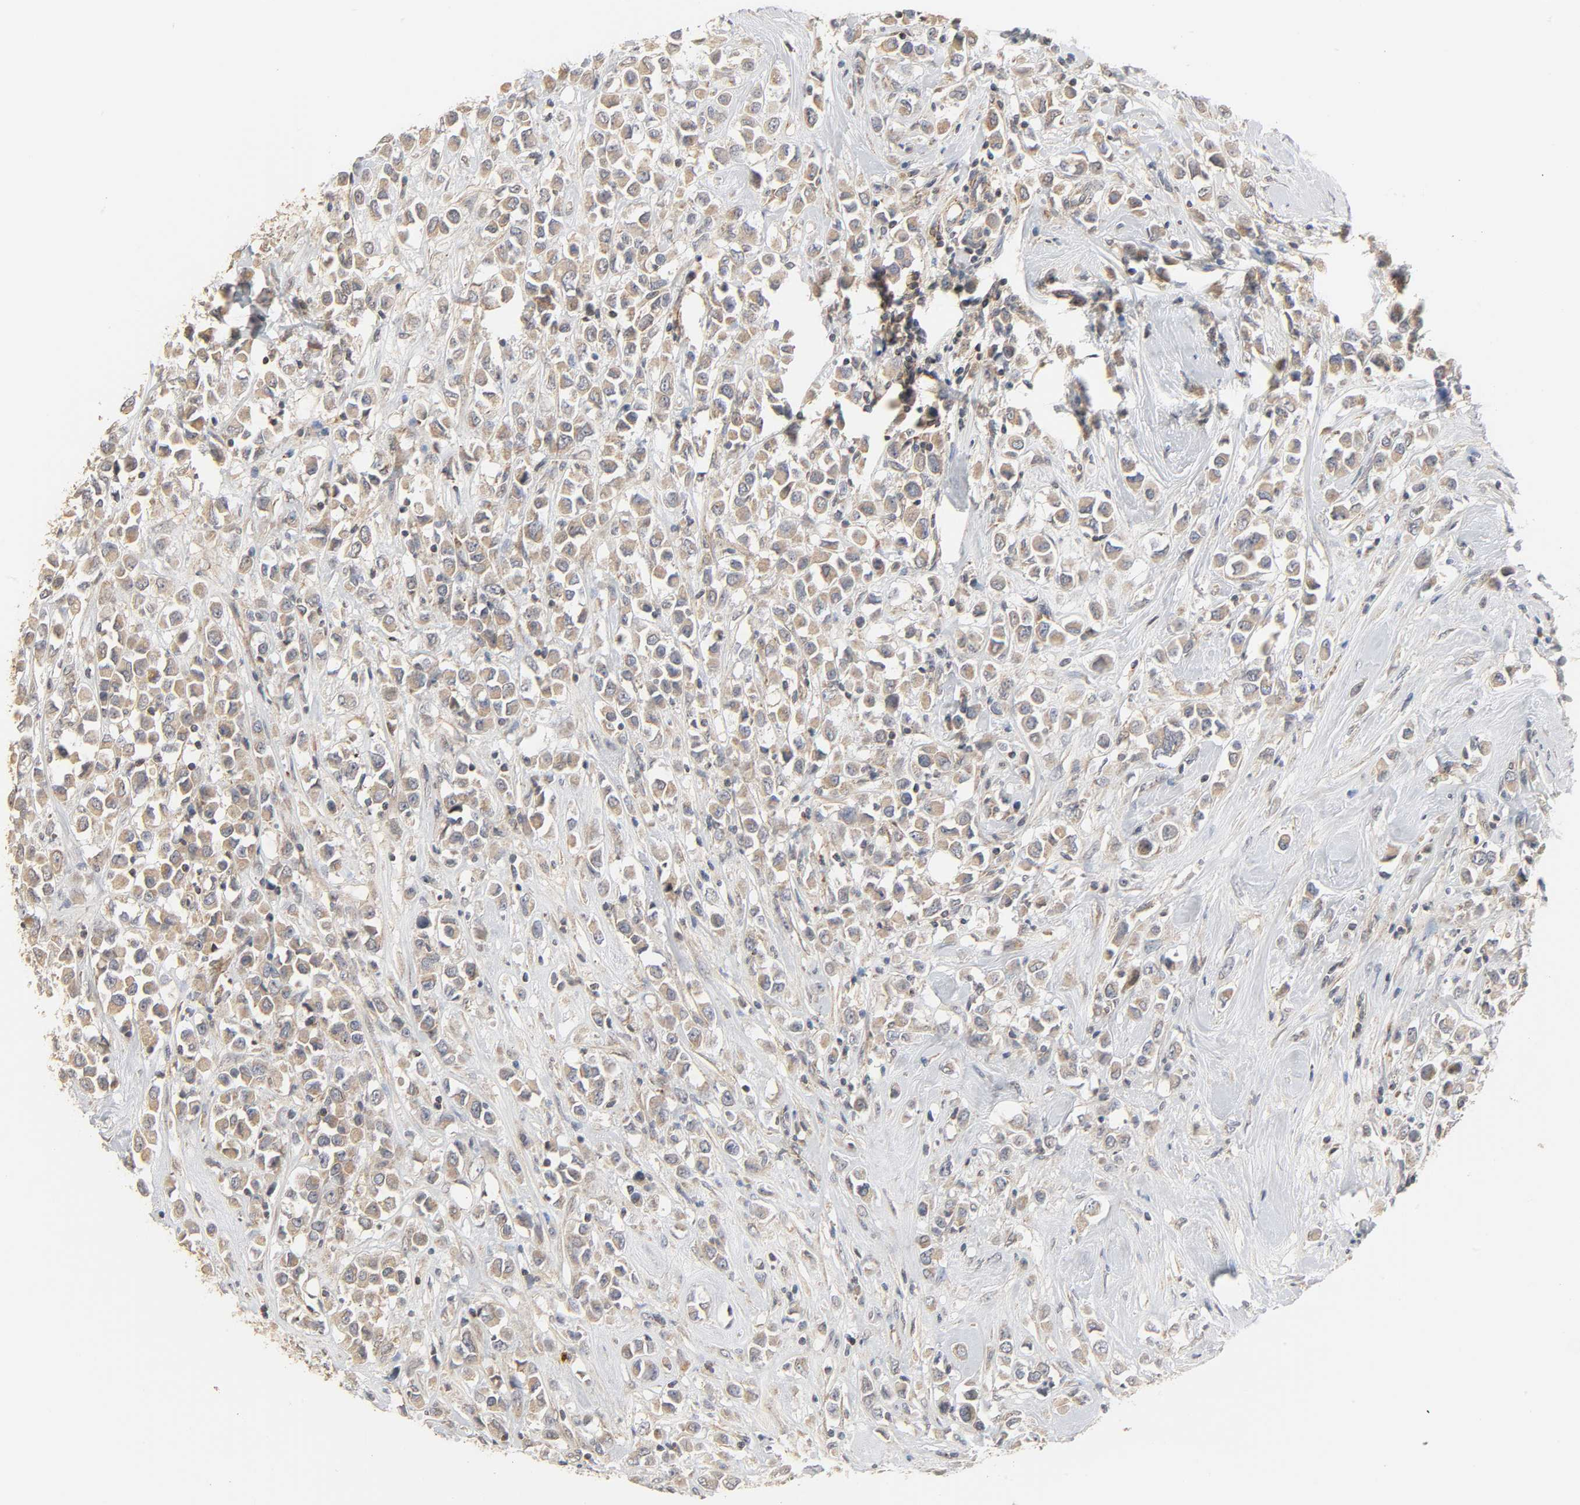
{"staining": {"intensity": "weak", "quantity": ">75%", "location": "cytoplasmic/membranous"}, "tissue": "breast cancer", "cell_type": "Tumor cells", "image_type": "cancer", "snomed": [{"axis": "morphology", "description": "Duct carcinoma"}, {"axis": "topography", "description": "Breast"}], "caption": "Tumor cells show low levels of weak cytoplasmic/membranous expression in approximately >75% of cells in human breast cancer.", "gene": "CLEC4E", "patient": {"sex": "female", "age": 61}}